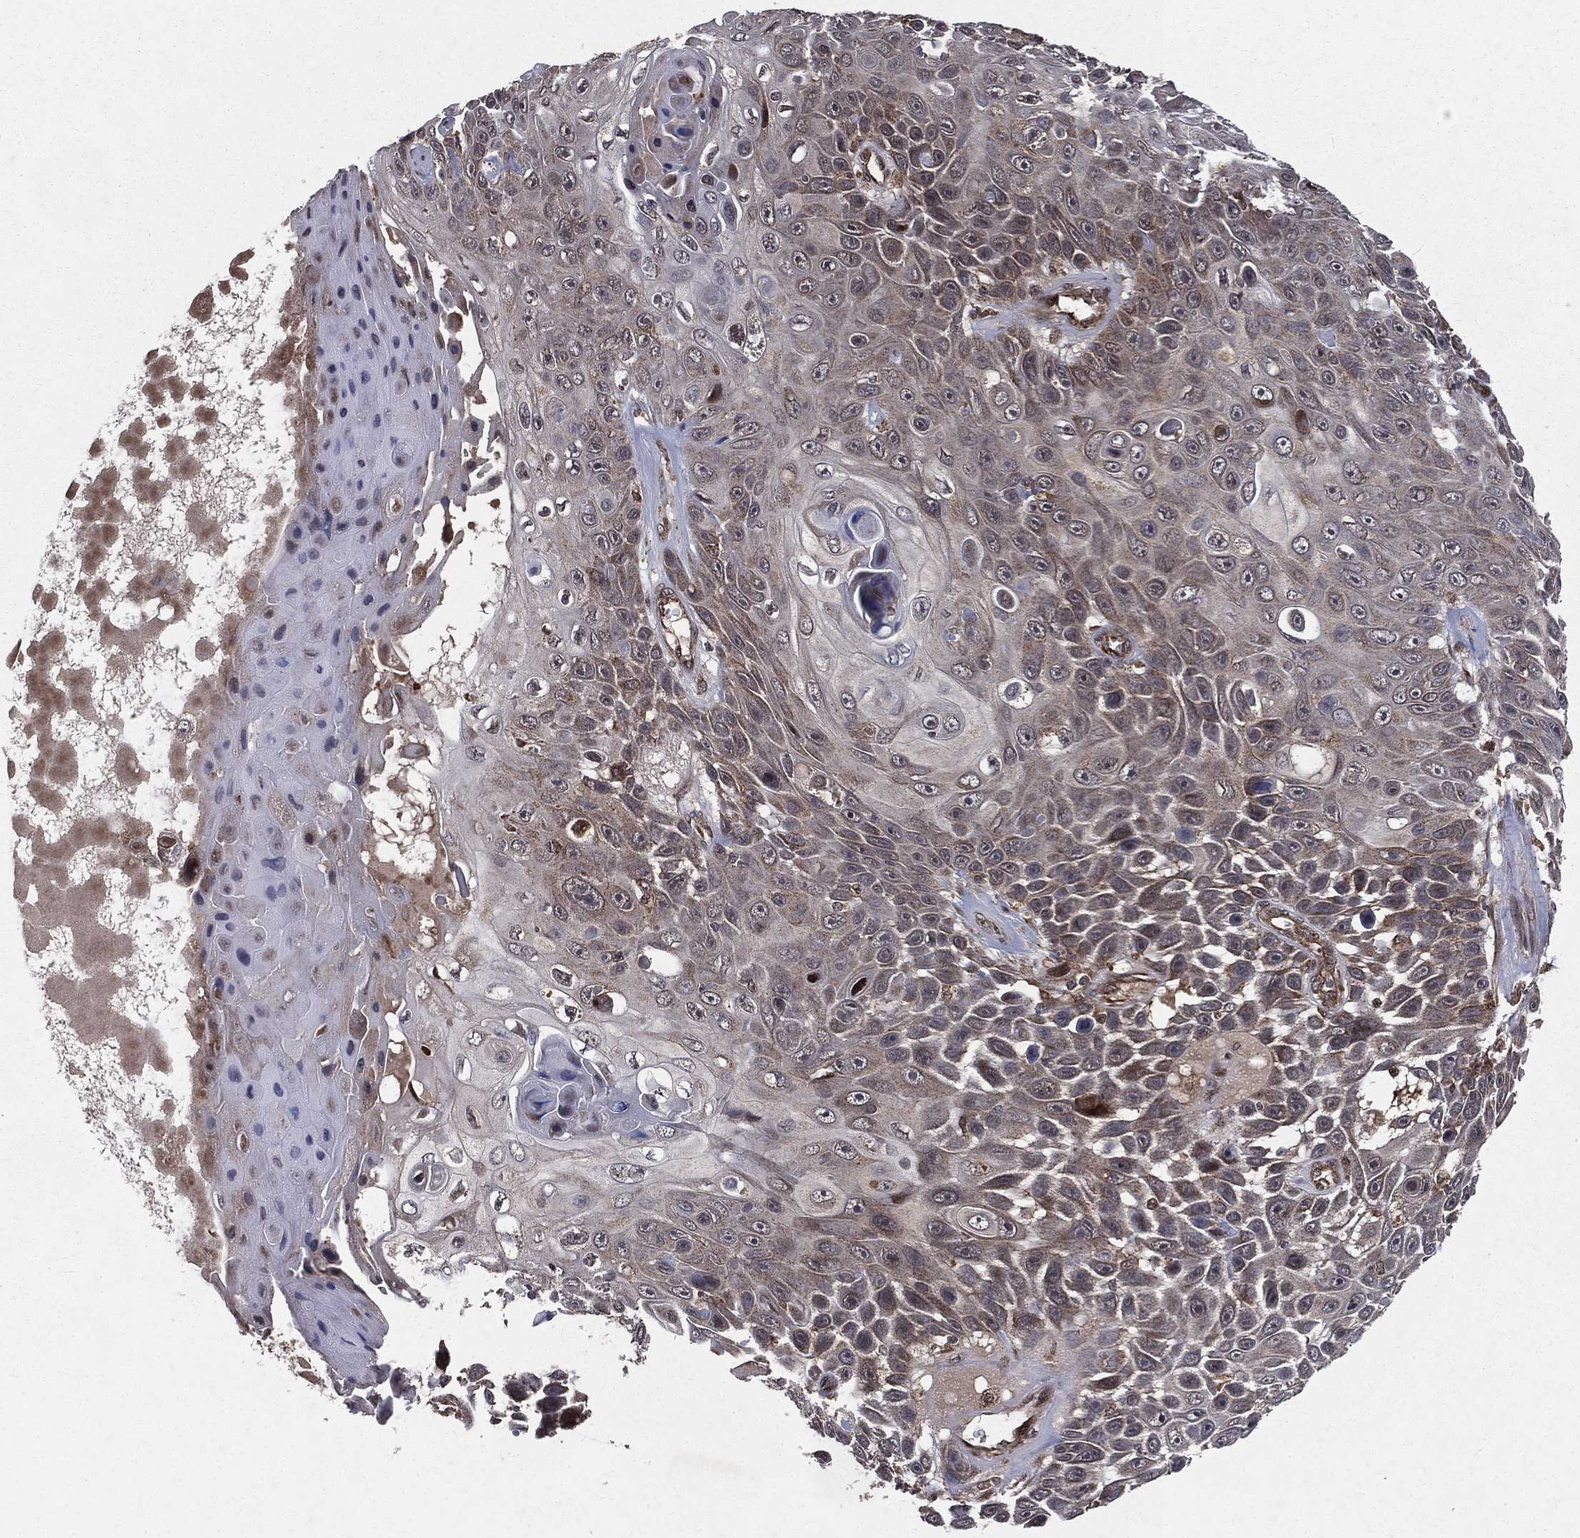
{"staining": {"intensity": "negative", "quantity": "none", "location": "none"}, "tissue": "skin cancer", "cell_type": "Tumor cells", "image_type": "cancer", "snomed": [{"axis": "morphology", "description": "Squamous cell carcinoma, NOS"}, {"axis": "topography", "description": "Skin"}], "caption": "A high-resolution histopathology image shows immunohistochemistry (IHC) staining of squamous cell carcinoma (skin), which reveals no significant positivity in tumor cells. (Stains: DAB IHC with hematoxylin counter stain, Microscopy: brightfield microscopy at high magnification).", "gene": "LENG8", "patient": {"sex": "male", "age": 82}}